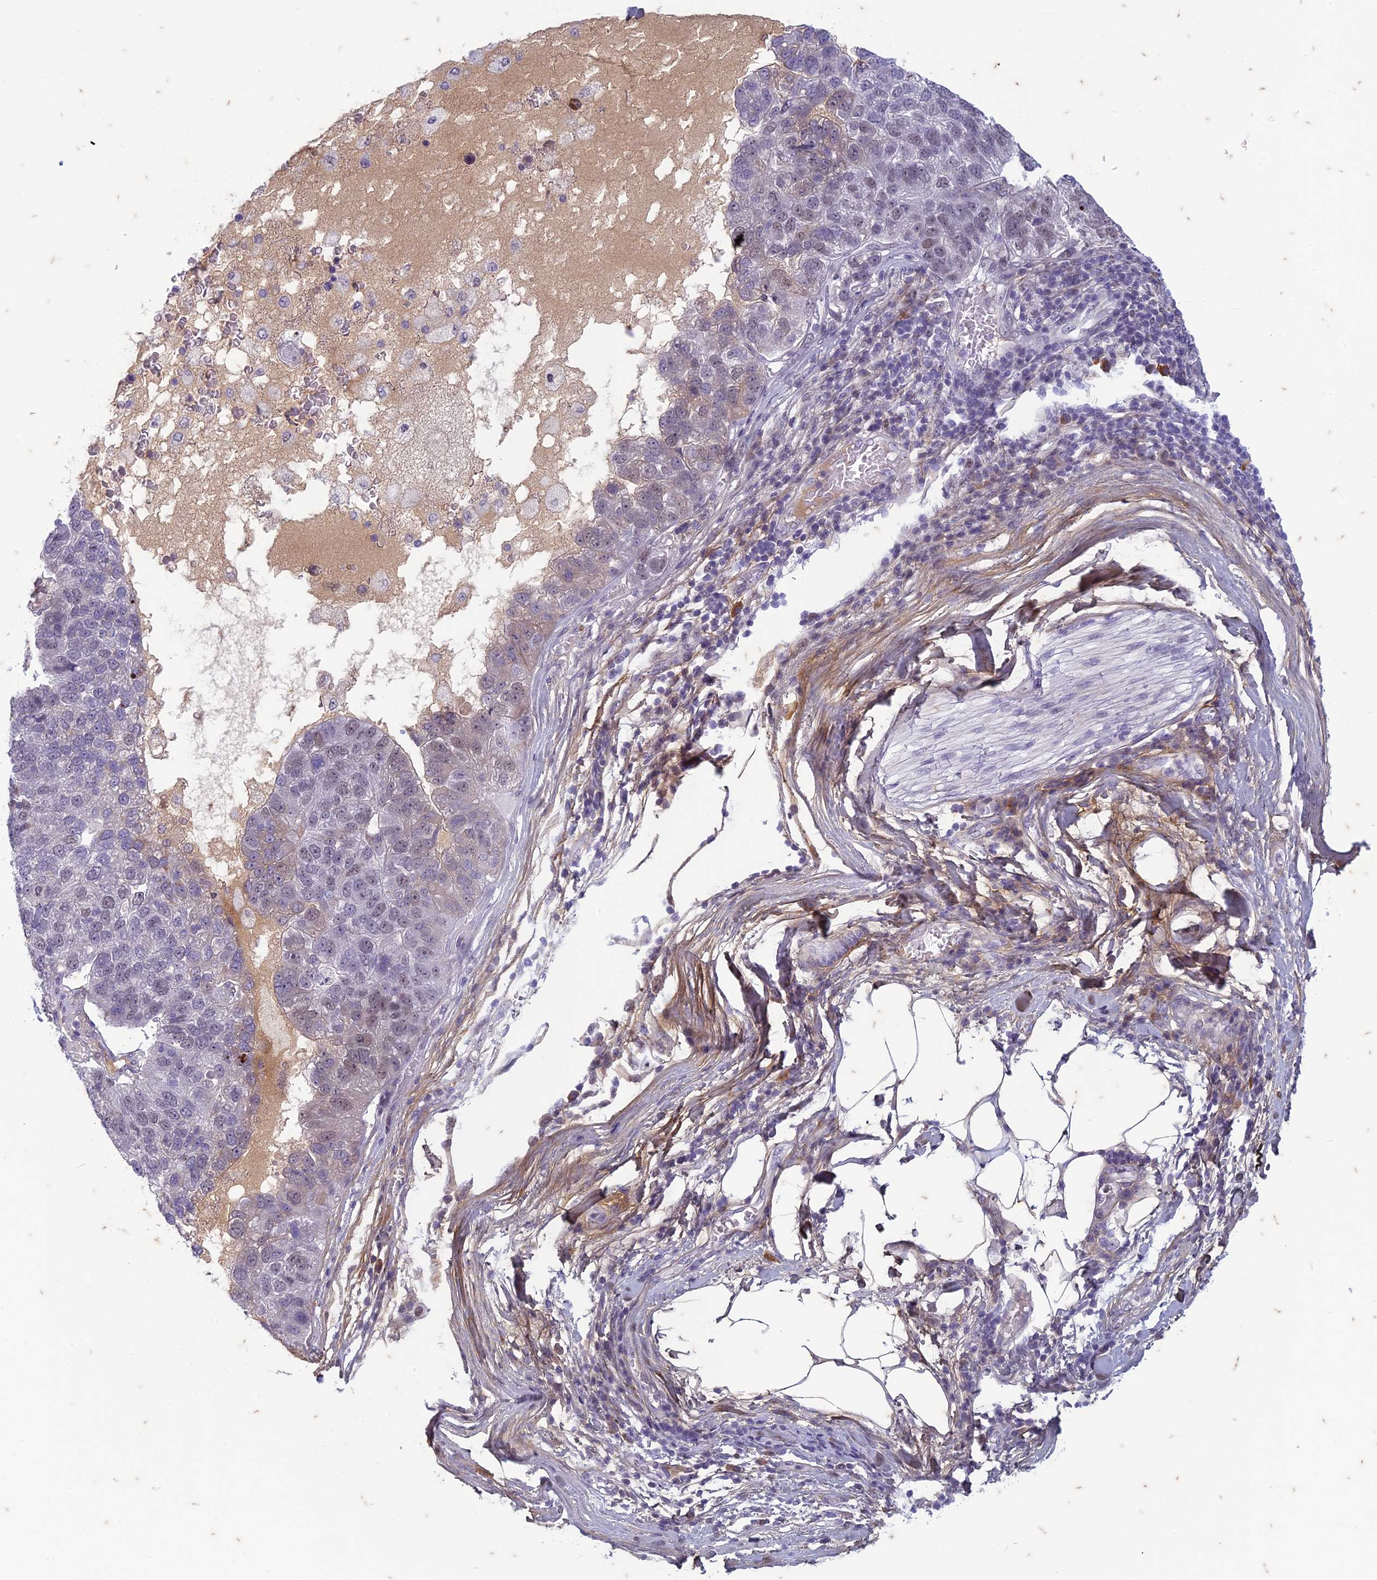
{"staining": {"intensity": "weak", "quantity": "<25%", "location": "nuclear"}, "tissue": "pancreatic cancer", "cell_type": "Tumor cells", "image_type": "cancer", "snomed": [{"axis": "morphology", "description": "Adenocarcinoma, NOS"}, {"axis": "topography", "description": "Pancreas"}], "caption": "The IHC micrograph has no significant staining in tumor cells of pancreatic cancer tissue.", "gene": "PABPN1L", "patient": {"sex": "female", "age": 61}}